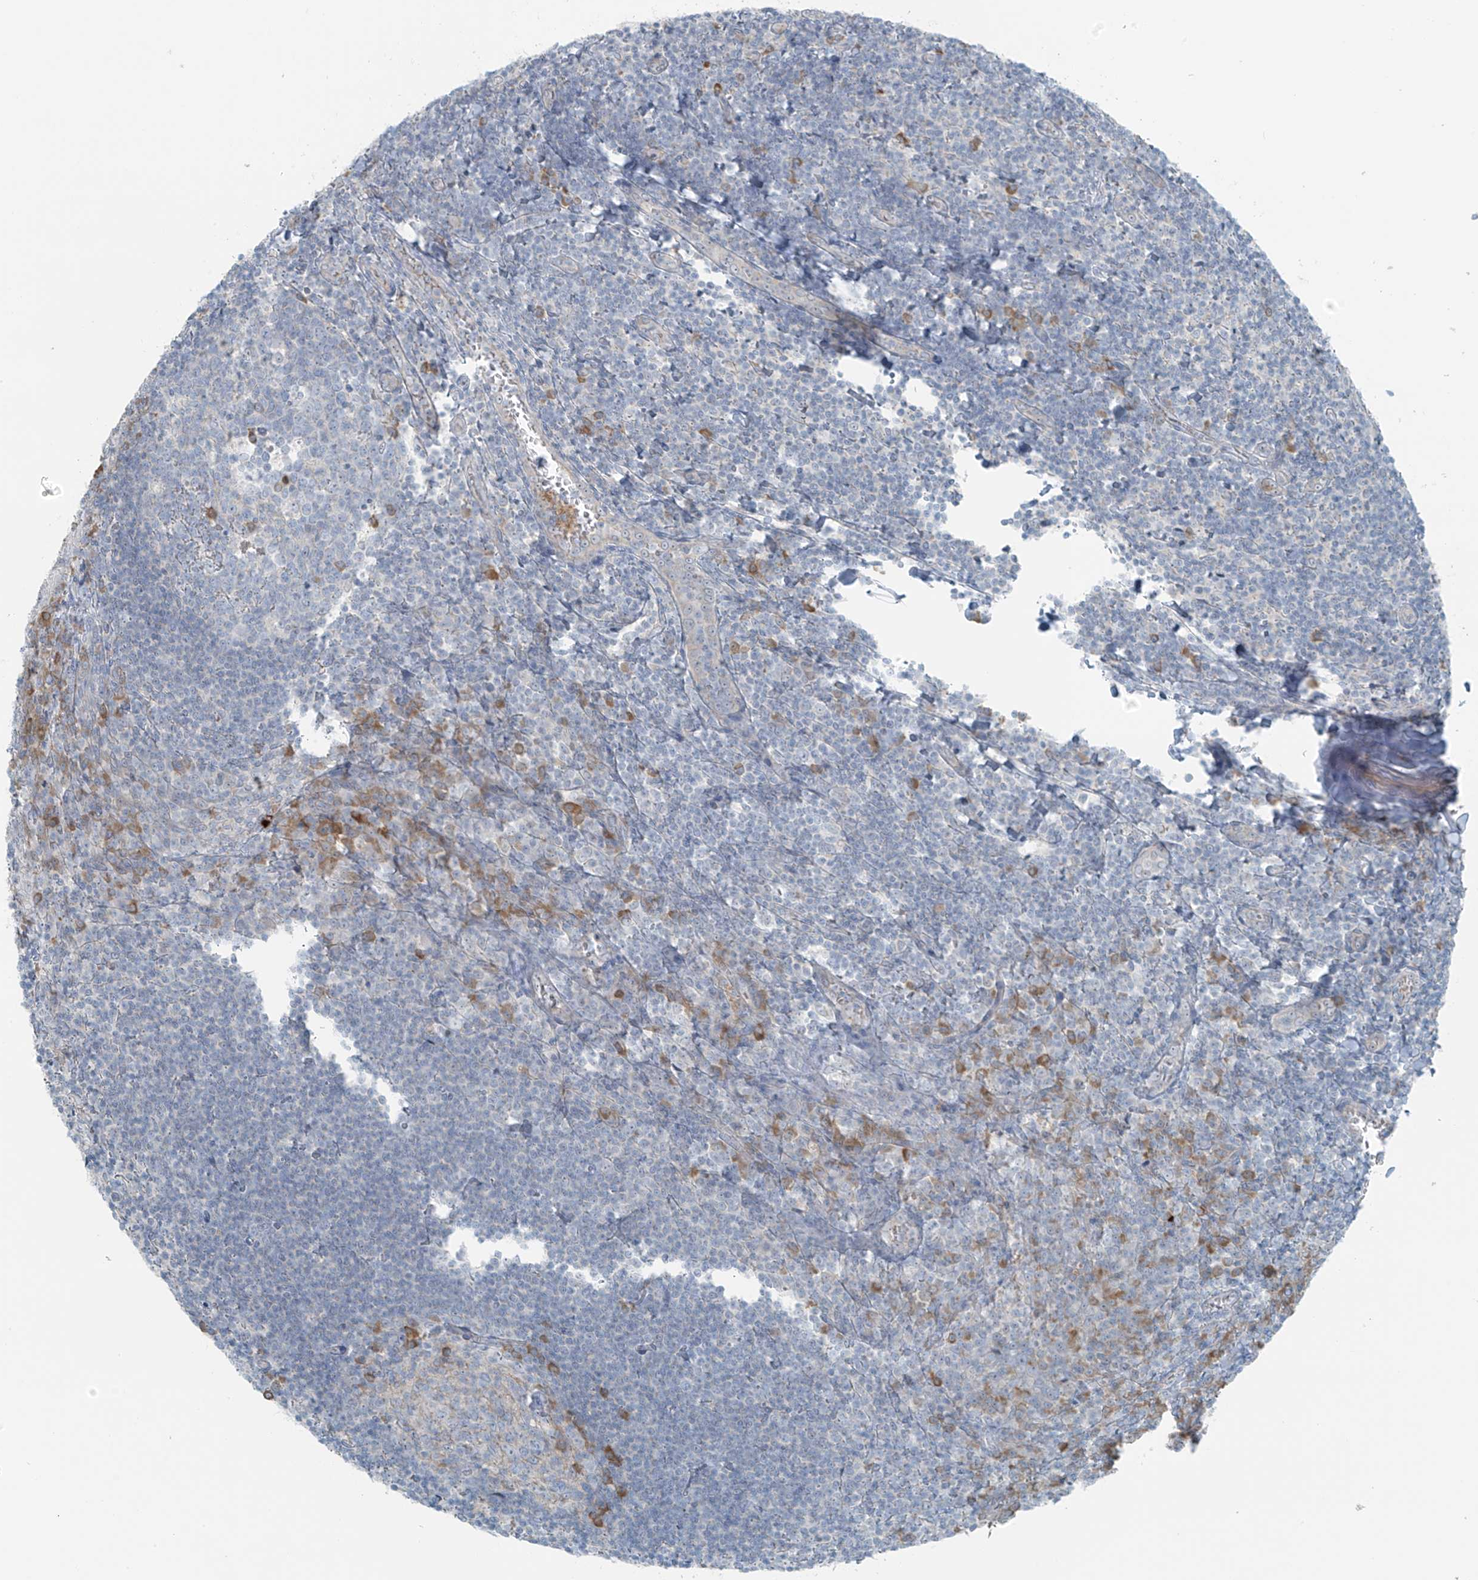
{"staining": {"intensity": "negative", "quantity": "none", "location": "none"}, "tissue": "tonsil", "cell_type": "Germinal center cells", "image_type": "normal", "snomed": [{"axis": "morphology", "description": "Normal tissue, NOS"}, {"axis": "topography", "description": "Tonsil"}], "caption": "Germinal center cells are negative for protein expression in benign human tonsil. (Immunohistochemistry (ihc), brightfield microscopy, high magnification).", "gene": "FAM131C", "patient": {"sex": "male", "age": 27}}